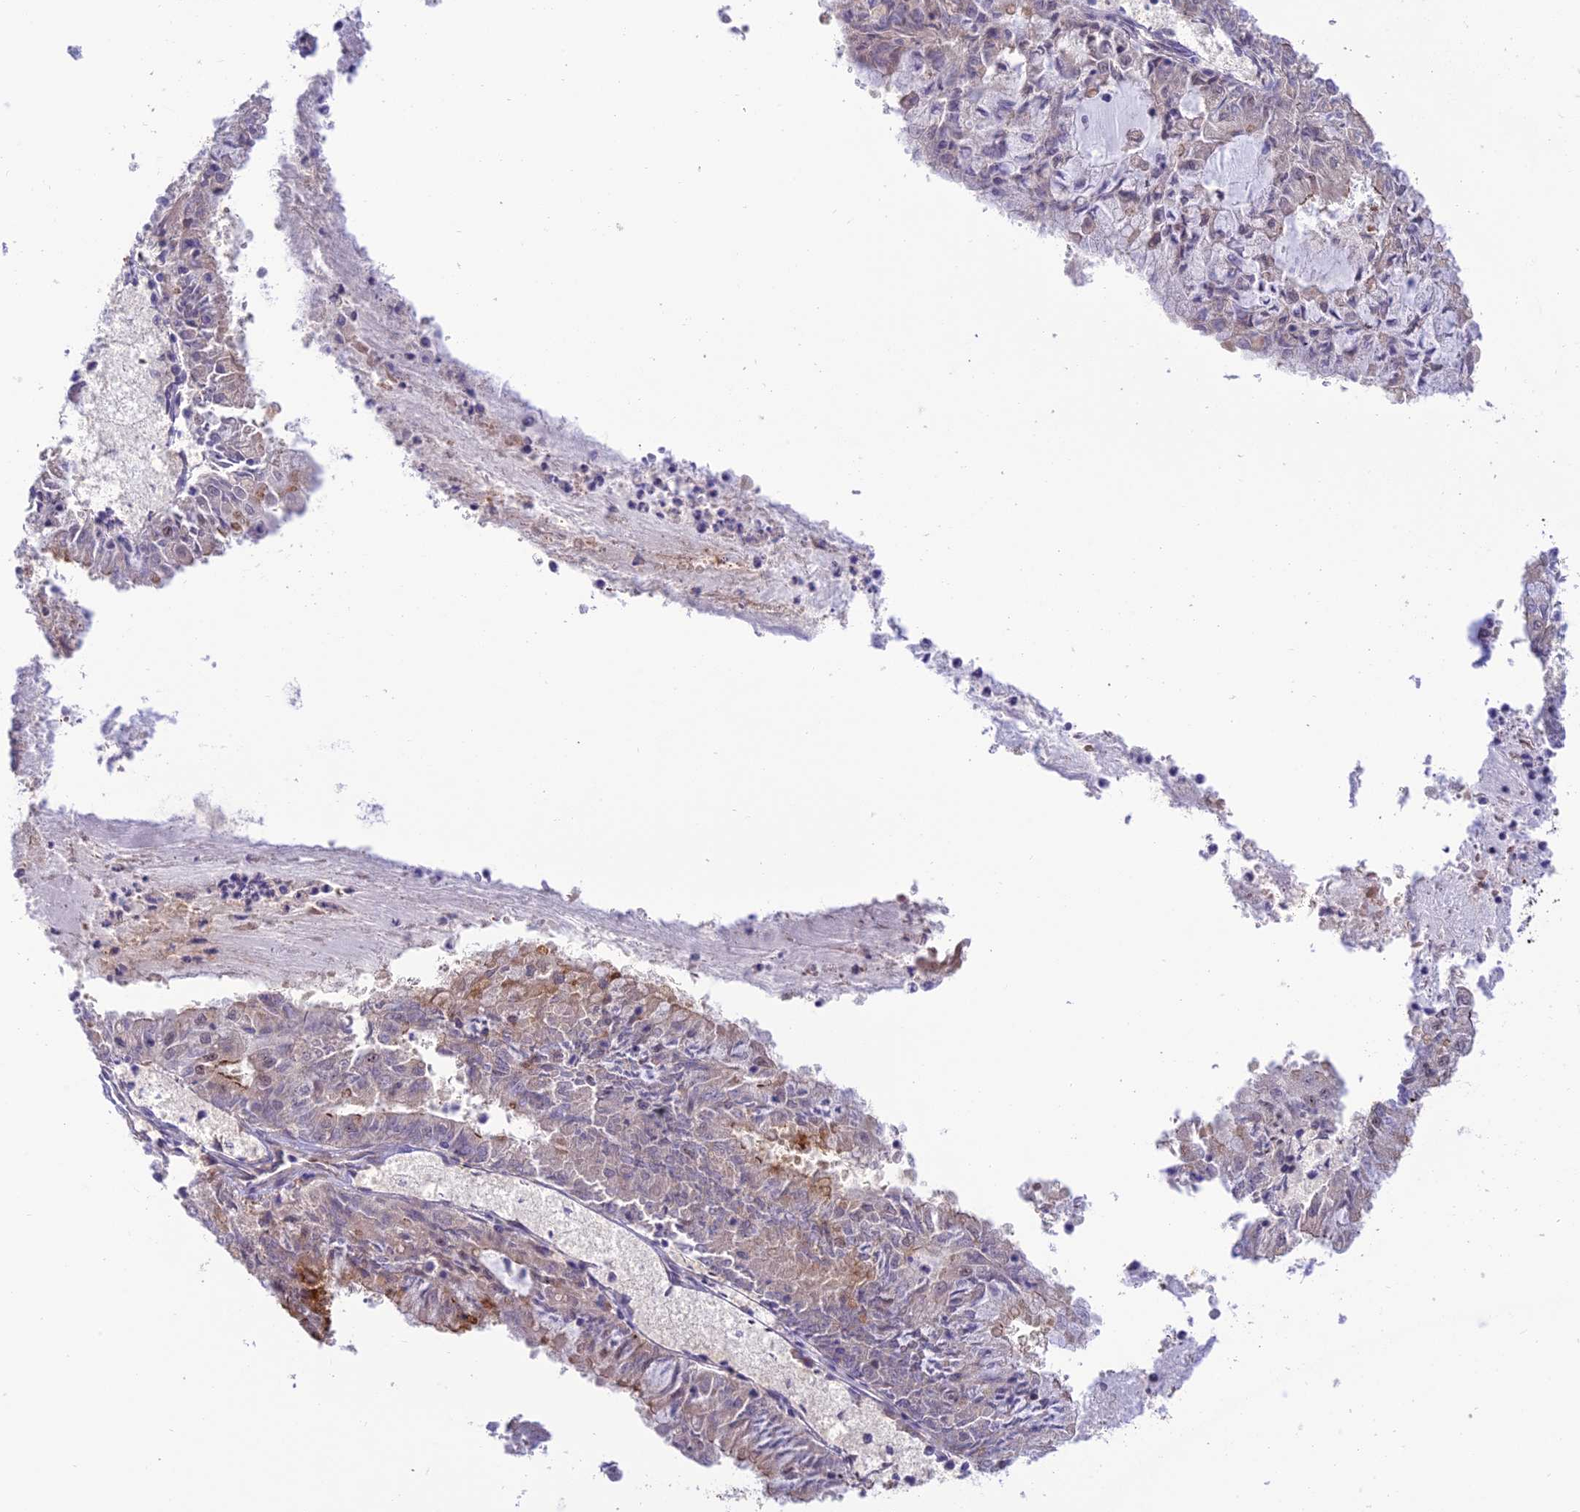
{"staining": {"intensity": "moderate", "quantity": "<25%", "location": "cytoplasmic/membranous"}, "tissue": "endometrial cancer", "cell_type": "Tumor cells", "image_type": "cancer", "snomed": [{"axis": "morphology", "description": "Adenocarcinoma, NOS"}, {"axis": "topography", "description": "Endometrium"}], "caption": "Immunohistochemical staining of human endometrial cancer (adenocarcinoma) displays low levels of moderate cytoplasmic/membranous positivity in approximately <25% of tumor cells.", "gene": "ZNF584", "patient": {"sex": "female", "age": 57}}